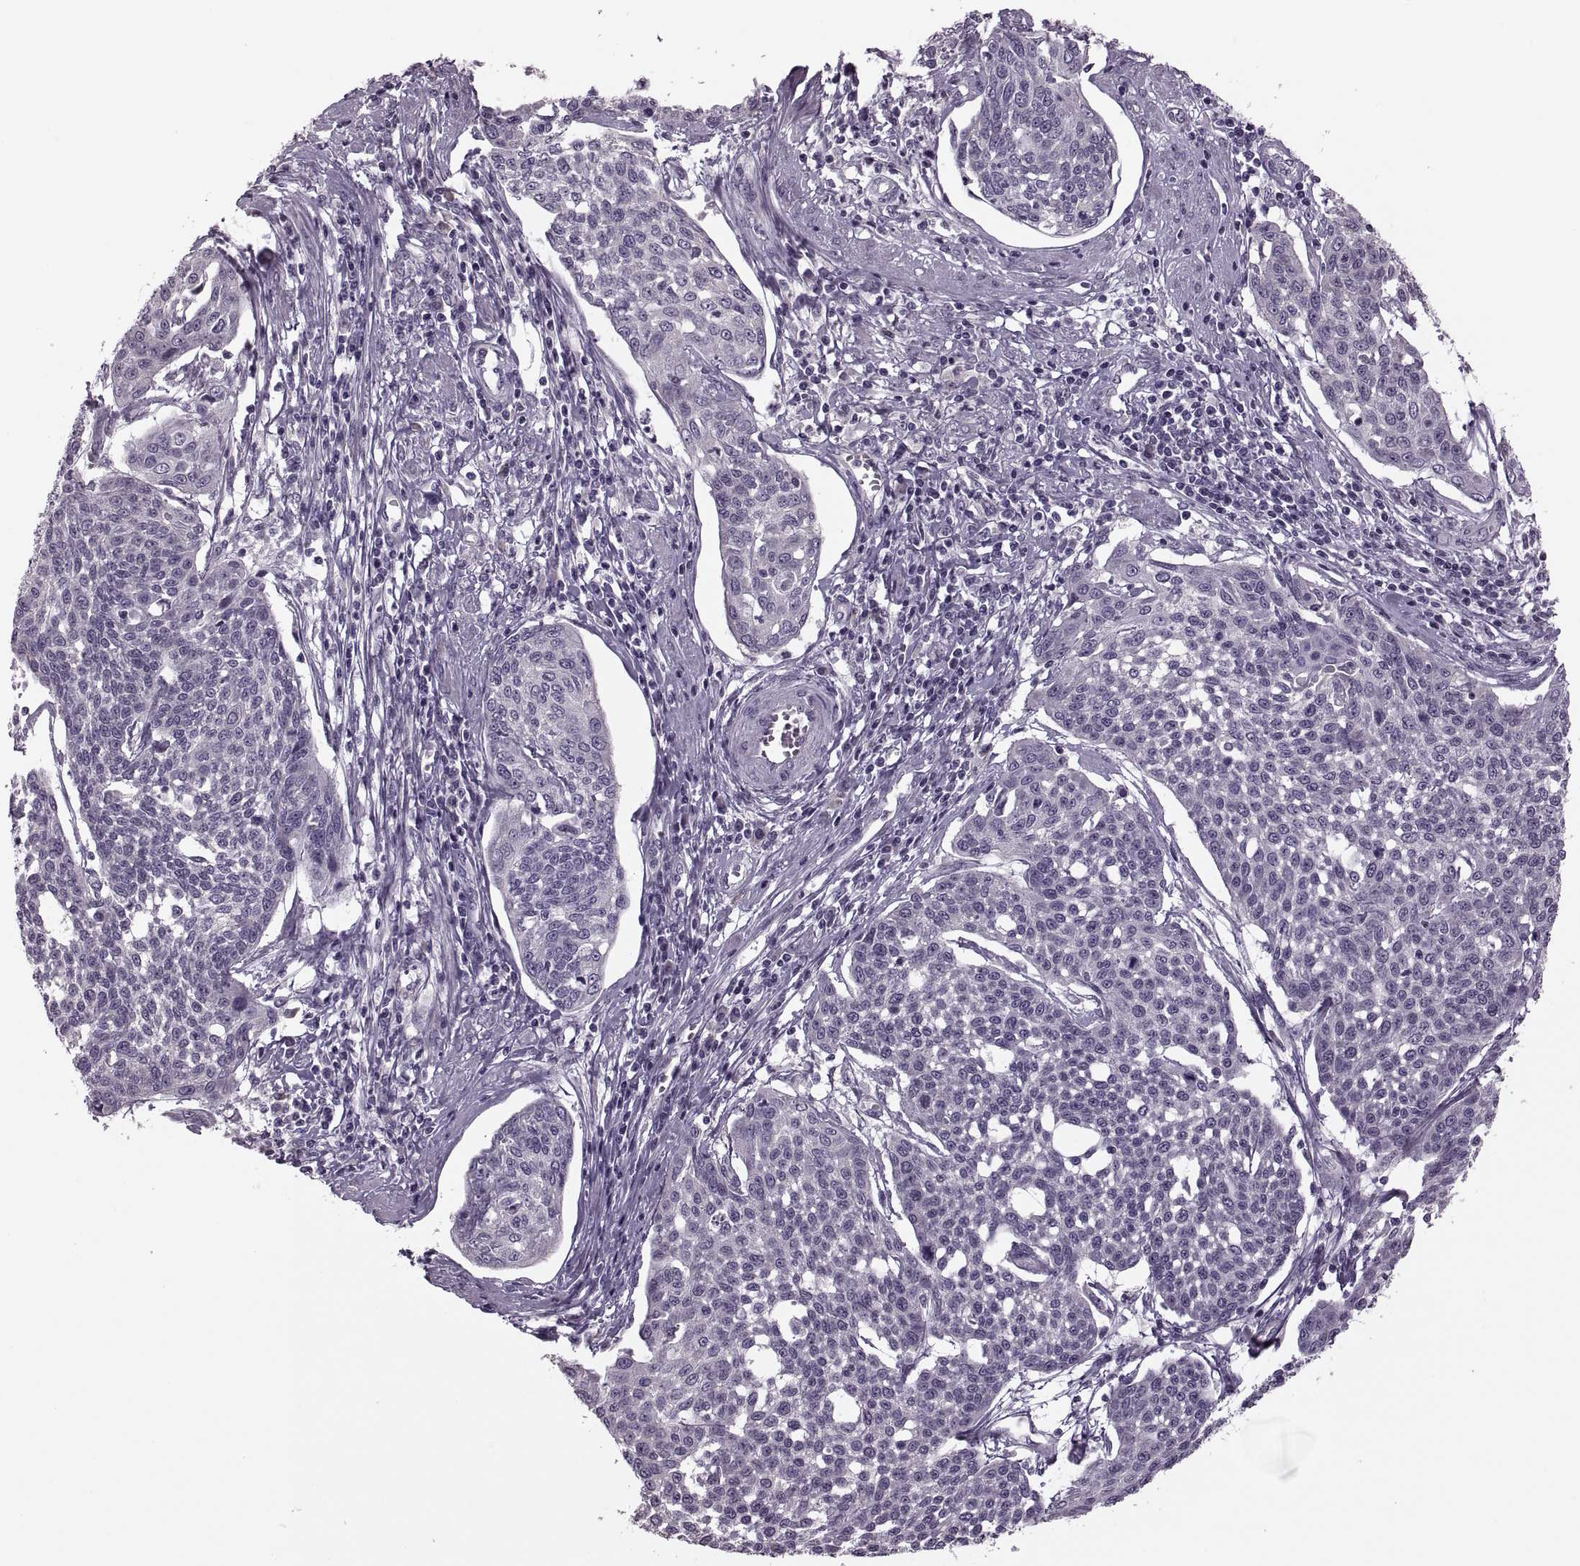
{"staining": {"intensity": "negative", "quantity": "none", "location": "none"}, "tissue": "cervical cancer", "cell_type": "Tumor cells", "image_type": "cancer", "snomed": [{"axis": "morphology", "description": "Squamous cell carcinoma, NOS"}, {"axis": "topography", "description": "Cervix"}], "caption": "The histopathology image demonstrates no significant staining in tumor cells of cervical cancer.", "gene": "PRSS54", "patient": {"sex": "female", "age": 34}}